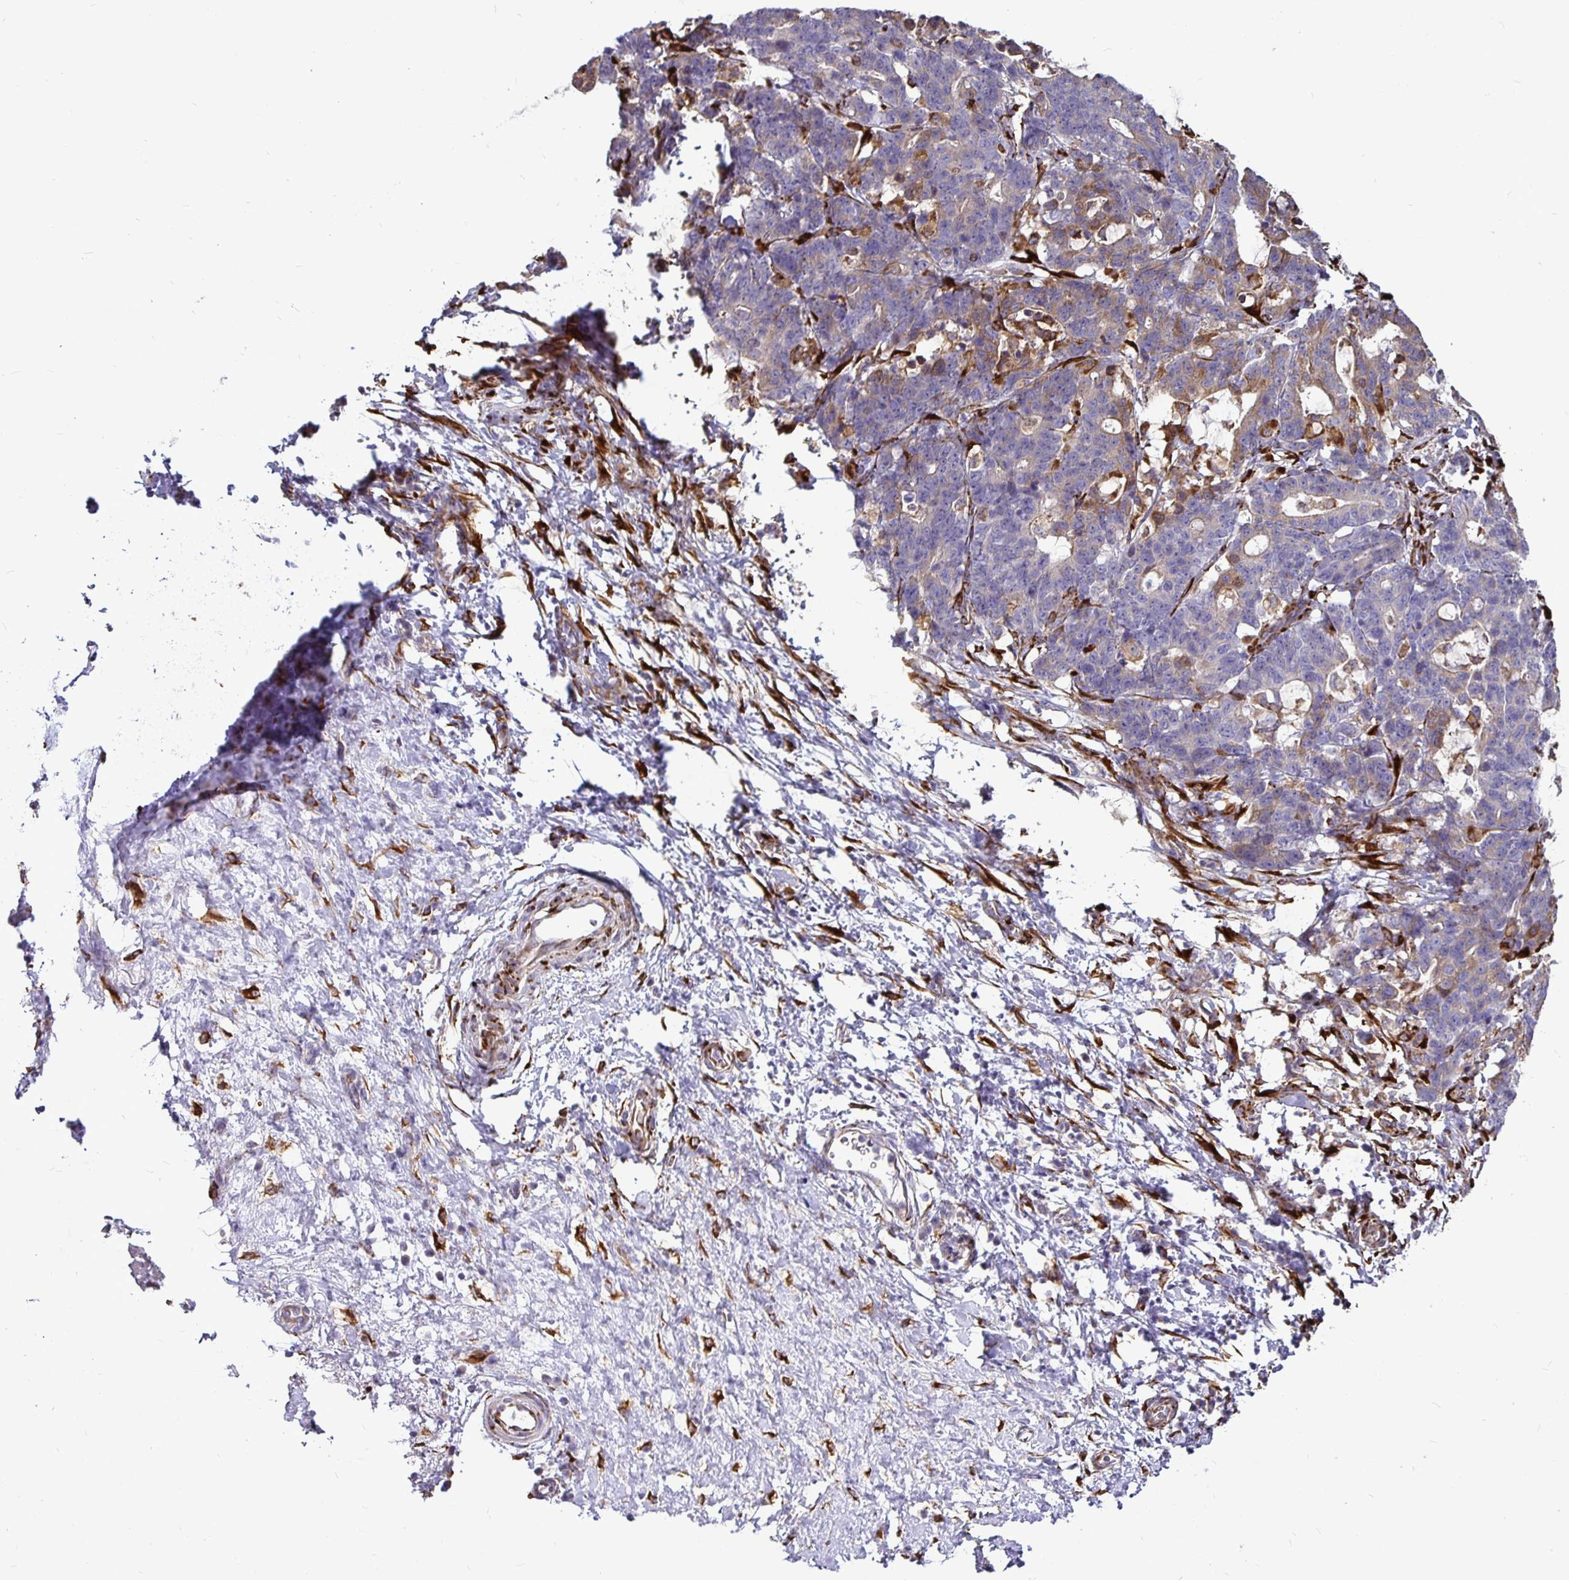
{"staining": {"intensity": "weak", "quantity": "<25%", "location": "cytoplasmic/membranous"}, "tissue": "stomach cancer", "cell_type": "Tumor cells", "image_type": "cancer", "snomed": [{"axis": "morphology", "description": "Normal tissue, NOS"}, {"axis": "morphology", "description": "Adenocarcinoma, NOS"}, {"axis": "topography", "description": "Stomach"}], "caption": "Image shows no significant protein expression in tumor cells of adenocarcinoma (stomach).", "gene": "P4HA2", "patient": {"sex": "female", "age": 64}}